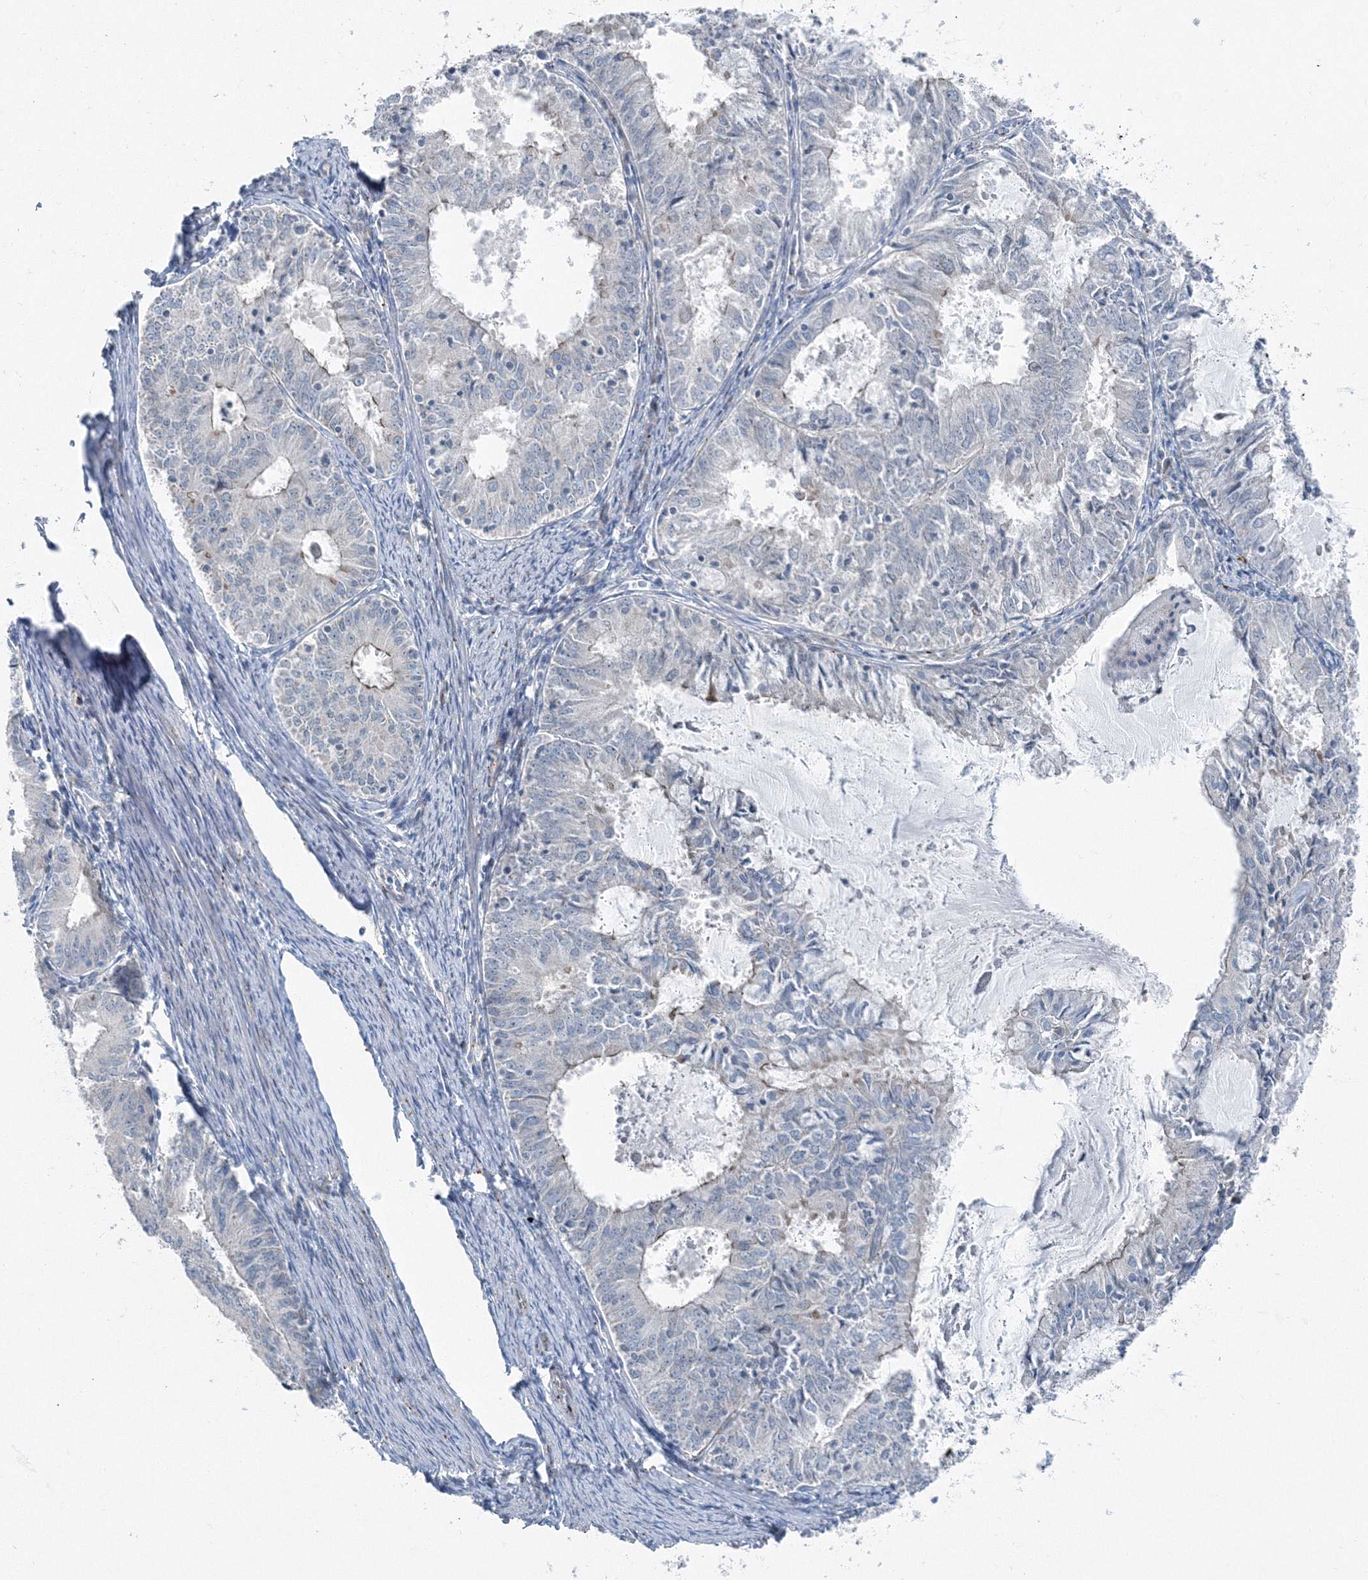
{"staining": {"intensity": "negative", "quantity": "none", "location": "none"}, "tissue": "endometrial cancer", "cell_type": "Tumor cells", "image_type": "cancer", "snomed": [{"axis": "morphology", "description": "Adenocarcinoma, NOS"}, {"axis": "topography", "description": "Endometrium"}], "caption": "Immunohistochemistry of endometrial cancer (adenocarcinoma) reveals no positivity in tumor cells.", "gene": "AASDH", "patient": {"sex": "female", "age": 57}}